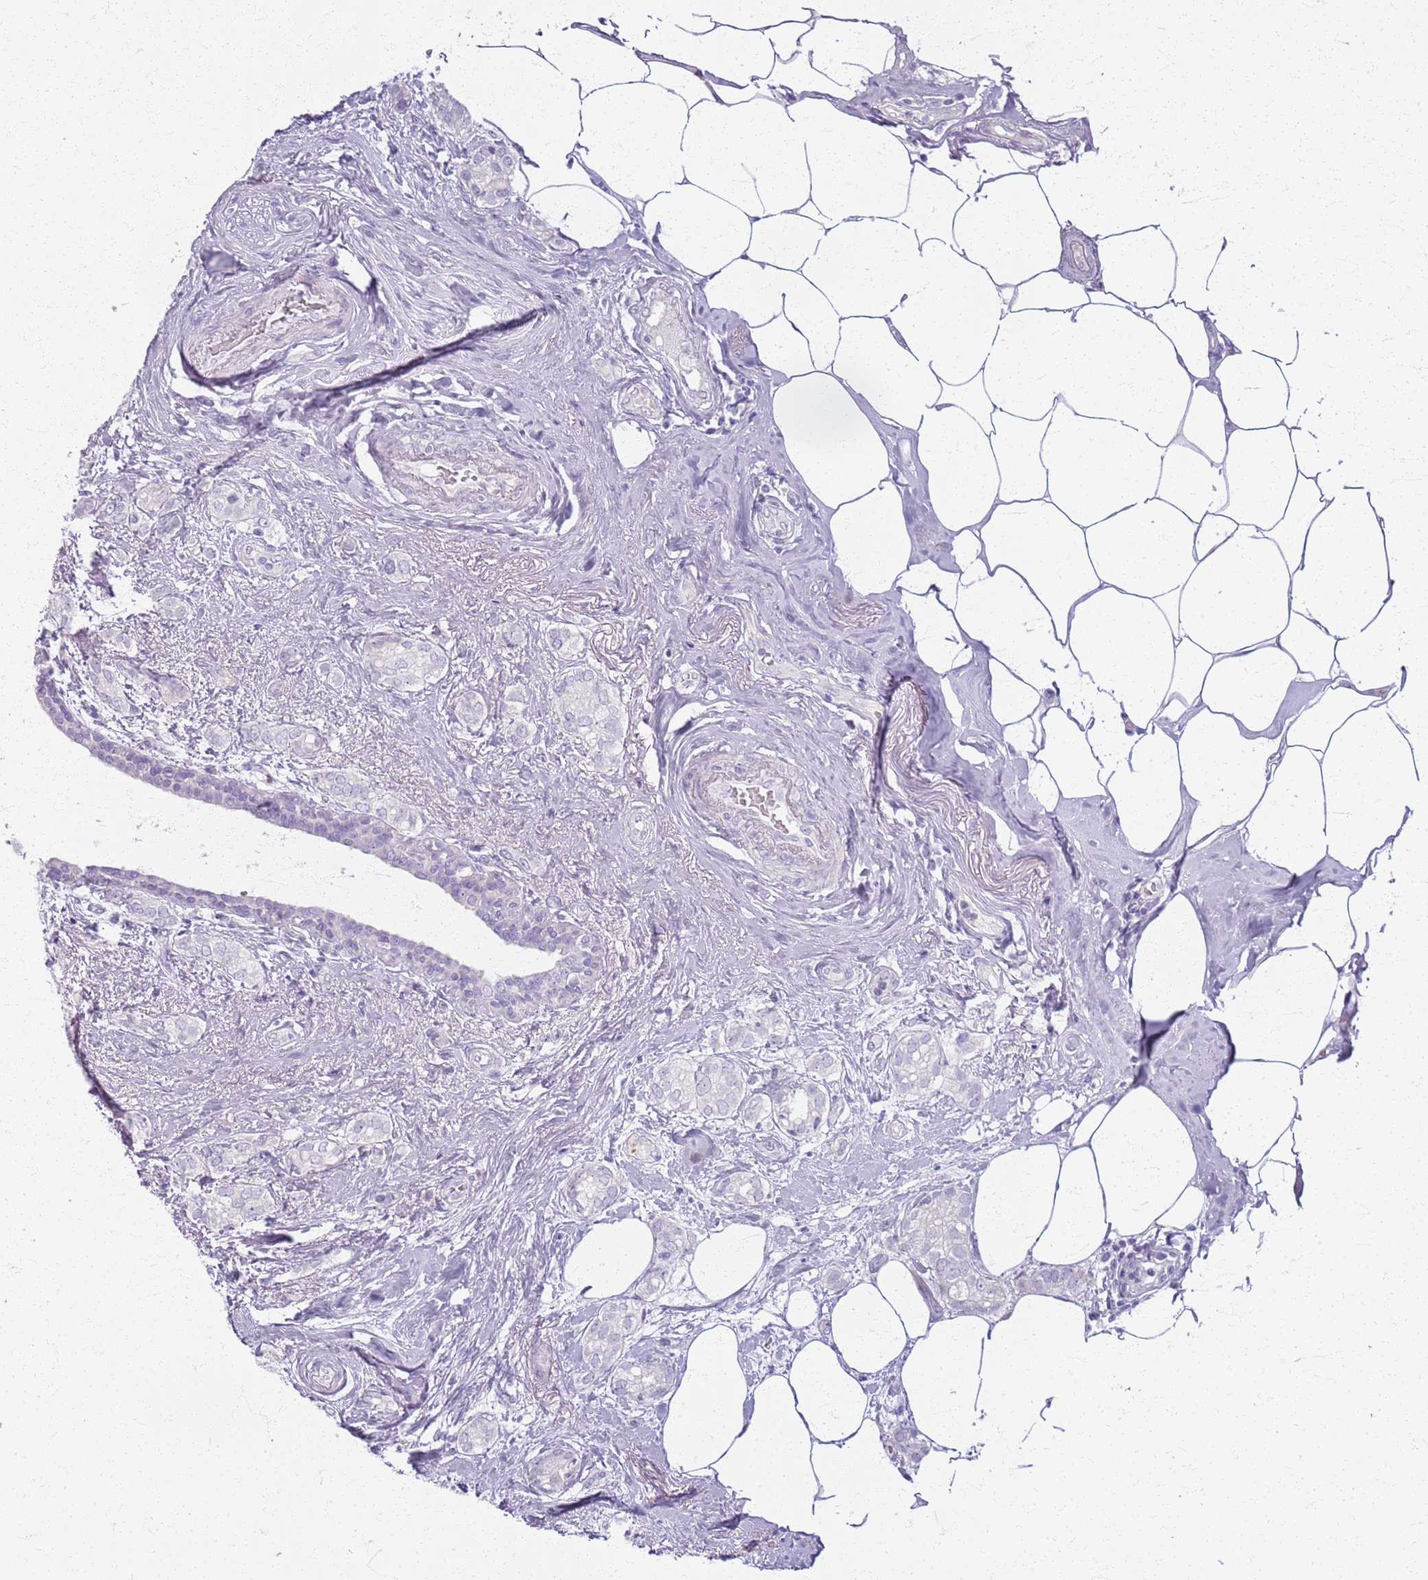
{"staining": {"intensity": "negative", "quantity": "none", "location": "none"}, "tissue": "breast cancer", "cell_type": "Tumor cells", "image_type": "cancer", "snomed": [{"axis": "morphology", "description": "Duct carcinoma"}, {"axis": "topography", "description": "Breast"}], "caption": "Human breast cancer stained for a protein using immunohistochemistry (IHC) shows no staining in tumor cells.", "gene": "CSRP3", "patient": {"sex": "female", "age": 73}}